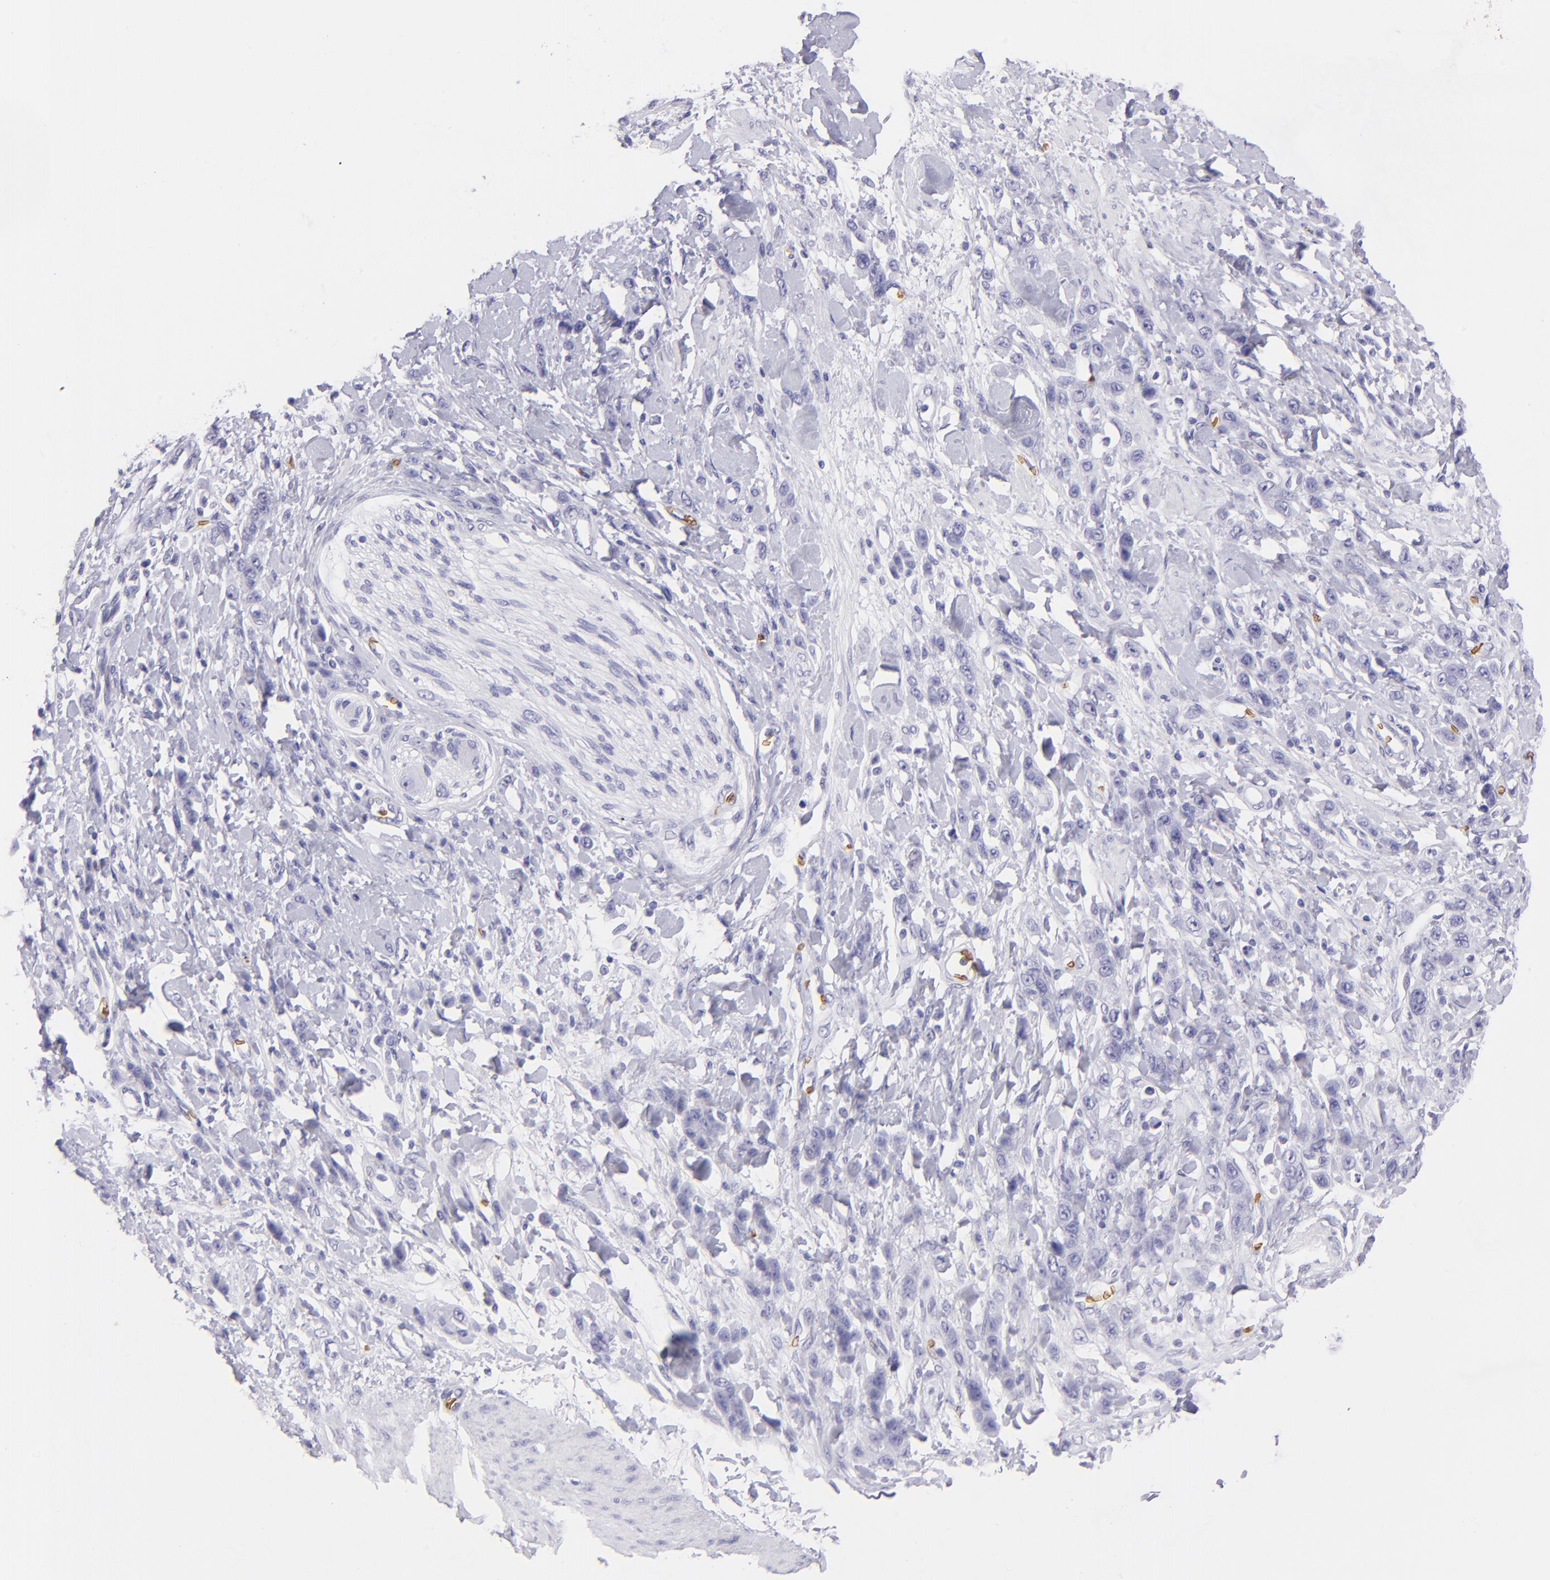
{"staining": {"intensity": "negative", "quantity": "none", "location": "none"}, "tissue": "stomach cancer", "cell_type": "Tumor cells", "image_type": "cancer", "snomed": [{"axis": "morphology", "description": "Normal tissue, NOS"}, {"axis": "morphology", "description": "Adenocarcinoma, NOS"}, {"axis": "topography", "description": "Stomach"}], "caption": "Stomach cancer stained for a protein using IHC demonstrates no expression tumor cells.", "gene": "GYPA", "patient": {"sex": "male", "age": 82}}